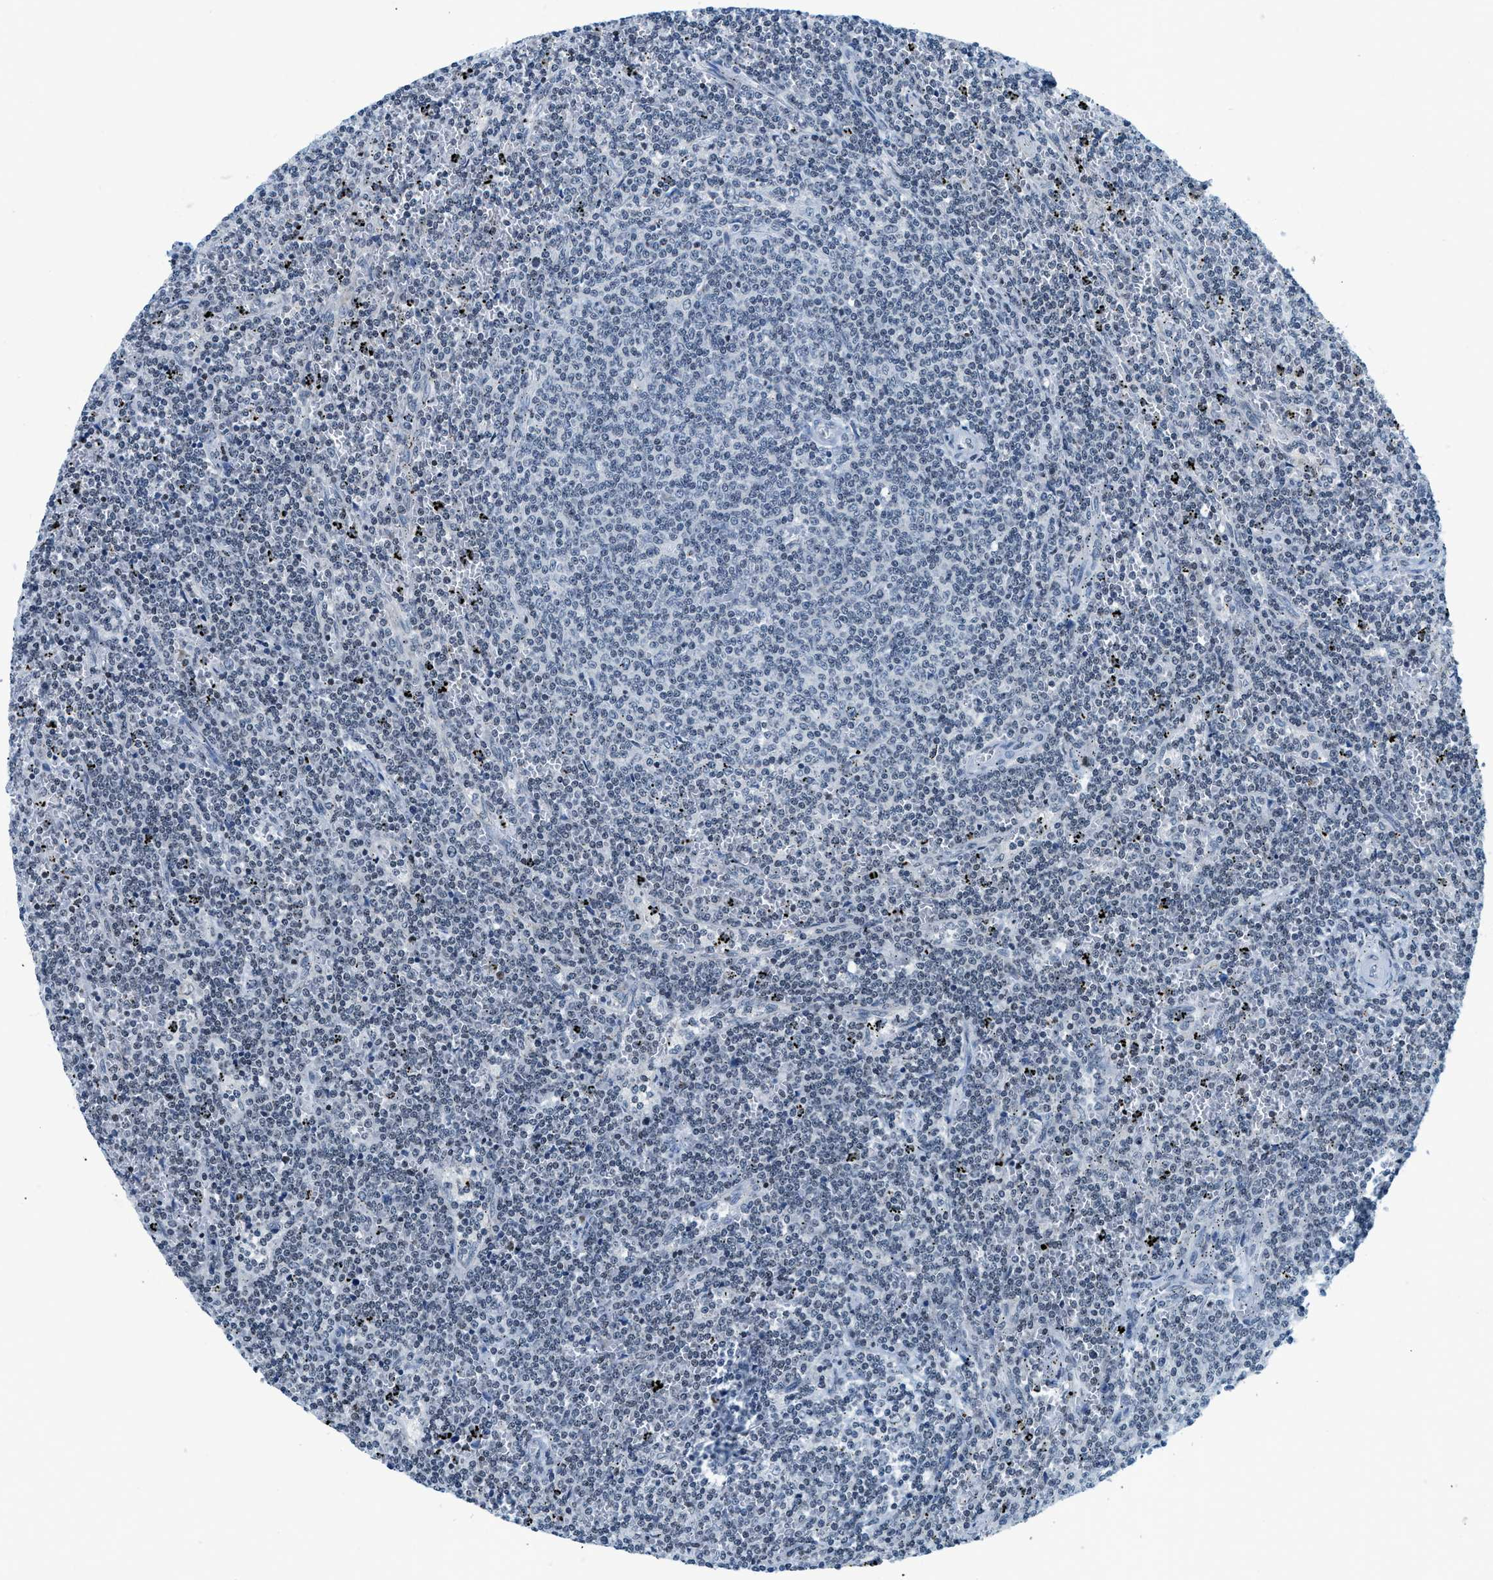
{"staining": {"intensity": "negative", "quantity": "none", "location": "none"}, "tissue": "lymphoma", "cell_type": "Tumor cells", "image_type": "cancer", "snomed": [{"axis": "morphology", "description": "Malignant lymphoma, non-Hodgkin's type, Low grade"}, {"axis": "topography", "description": "Spleen"}], "caption": "DAB (3,3'-diaminobenzidine) immunohistochemical staining of human malignant lymphoma, non-Hodgkin's type (low-grade) demonstrates no significant staining in tumor cells. Brightfield microscopy of immunohistochemistry stained with DAB (brown) and hematoxylin (blue), captured at high magnification.", "gene": "UVRAG", "patient": {"sex": "female", "age": 50}}